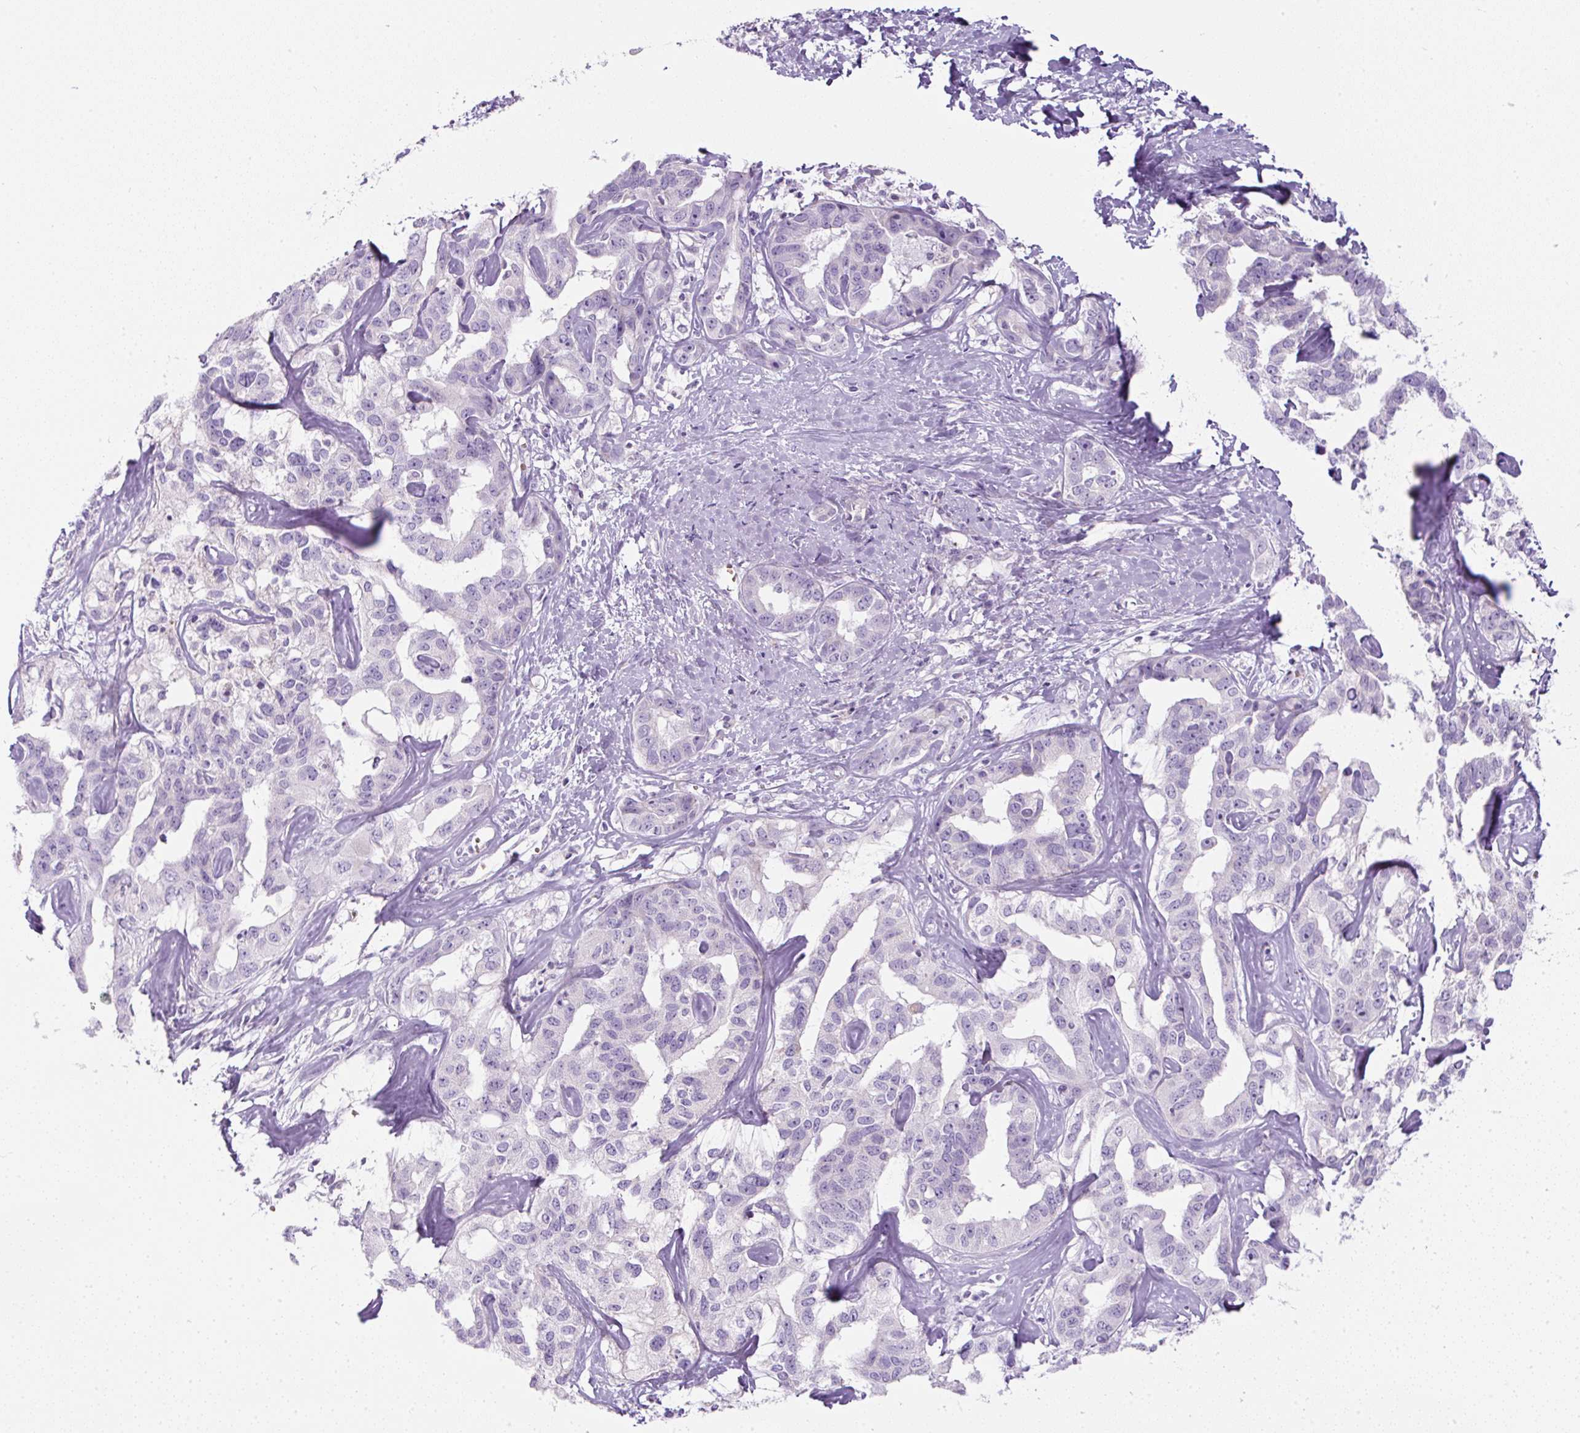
{"staining": {"intensity": "negative", "quantity": "none", "location": "none"}, "tissue": "liver cancer", "cell_type": "Tumor cells", "image_type": "cancer", "snomed": [{"axis": "morphology", "description": "Cholangiocarcinoma"}, {"axis": "topography", "description": "Liver"}], "caption": "Immunohistochemistry micrograph of neoplastic tissue: cholangiocarcinoma (liver) stained with DAB exhibits no significant protein positivity in tumor cells. (DAB (3,3'-diaminobenzidine) immunohistochemistry (IHC) with hematoxylin counter stain).", "gene": "FGFBP3", "patient": {"sex": "male", "age": 59}}